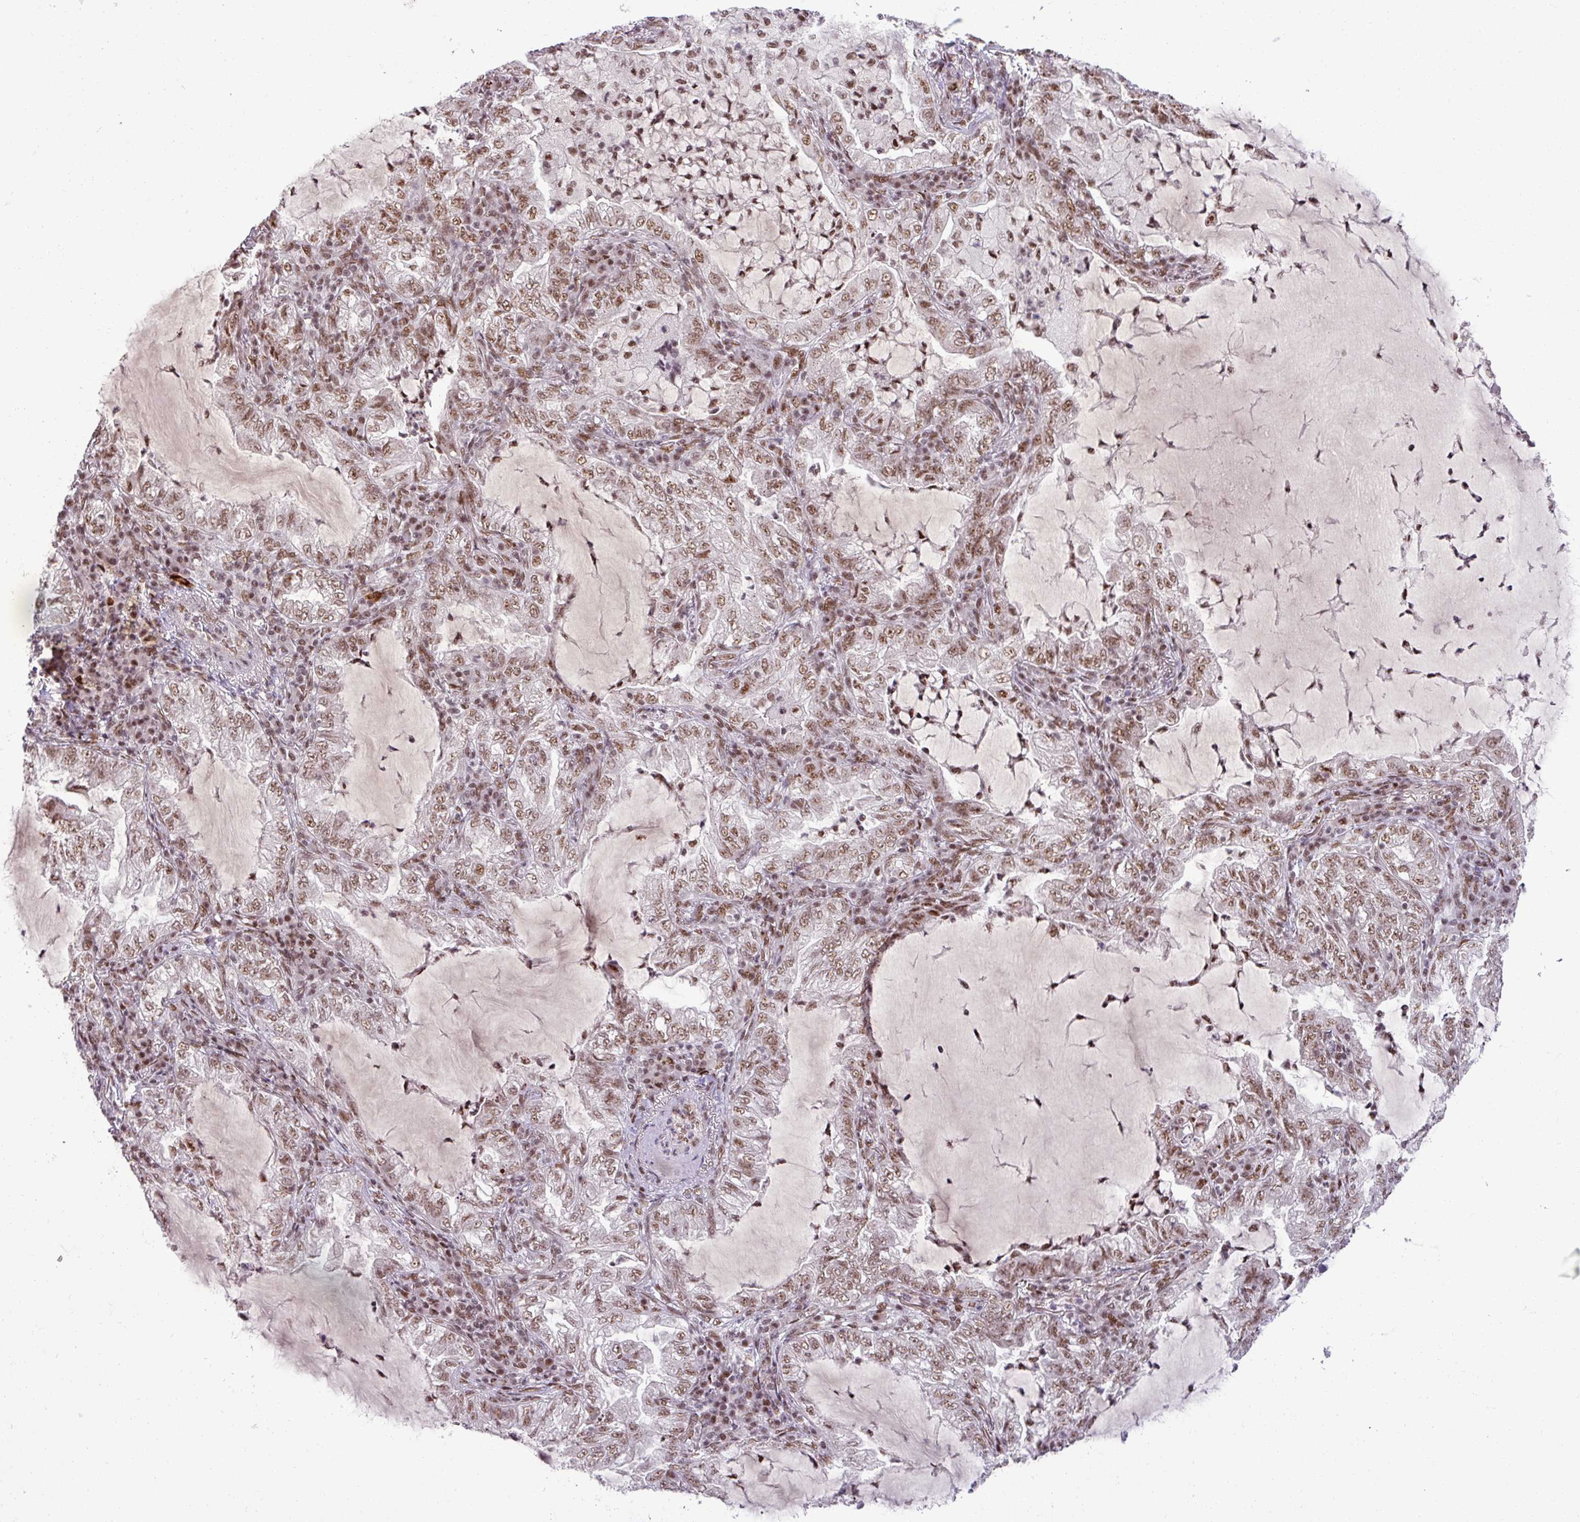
{"staining": {"intensity": "moderate", "quantity": ">75%", "location": "nuclear"}, "tissue": "lung cancer", "cell_type": "Tumor cells", "image_type": "cancer", "snomed": [{"axis": "morphology", "description": "Adenocarcinoma, NOS"}, {"axis": "topography", "description": "Lung"}], "caption": "Moderate nuclear expression is seen in about >75% of tumor cells in adenocarcinoma (lung). The protein is shown in brown color, while the nuclei are stained blue.", "gene": "PTPN20", "patient": {"sex": "female", "age": 73}}